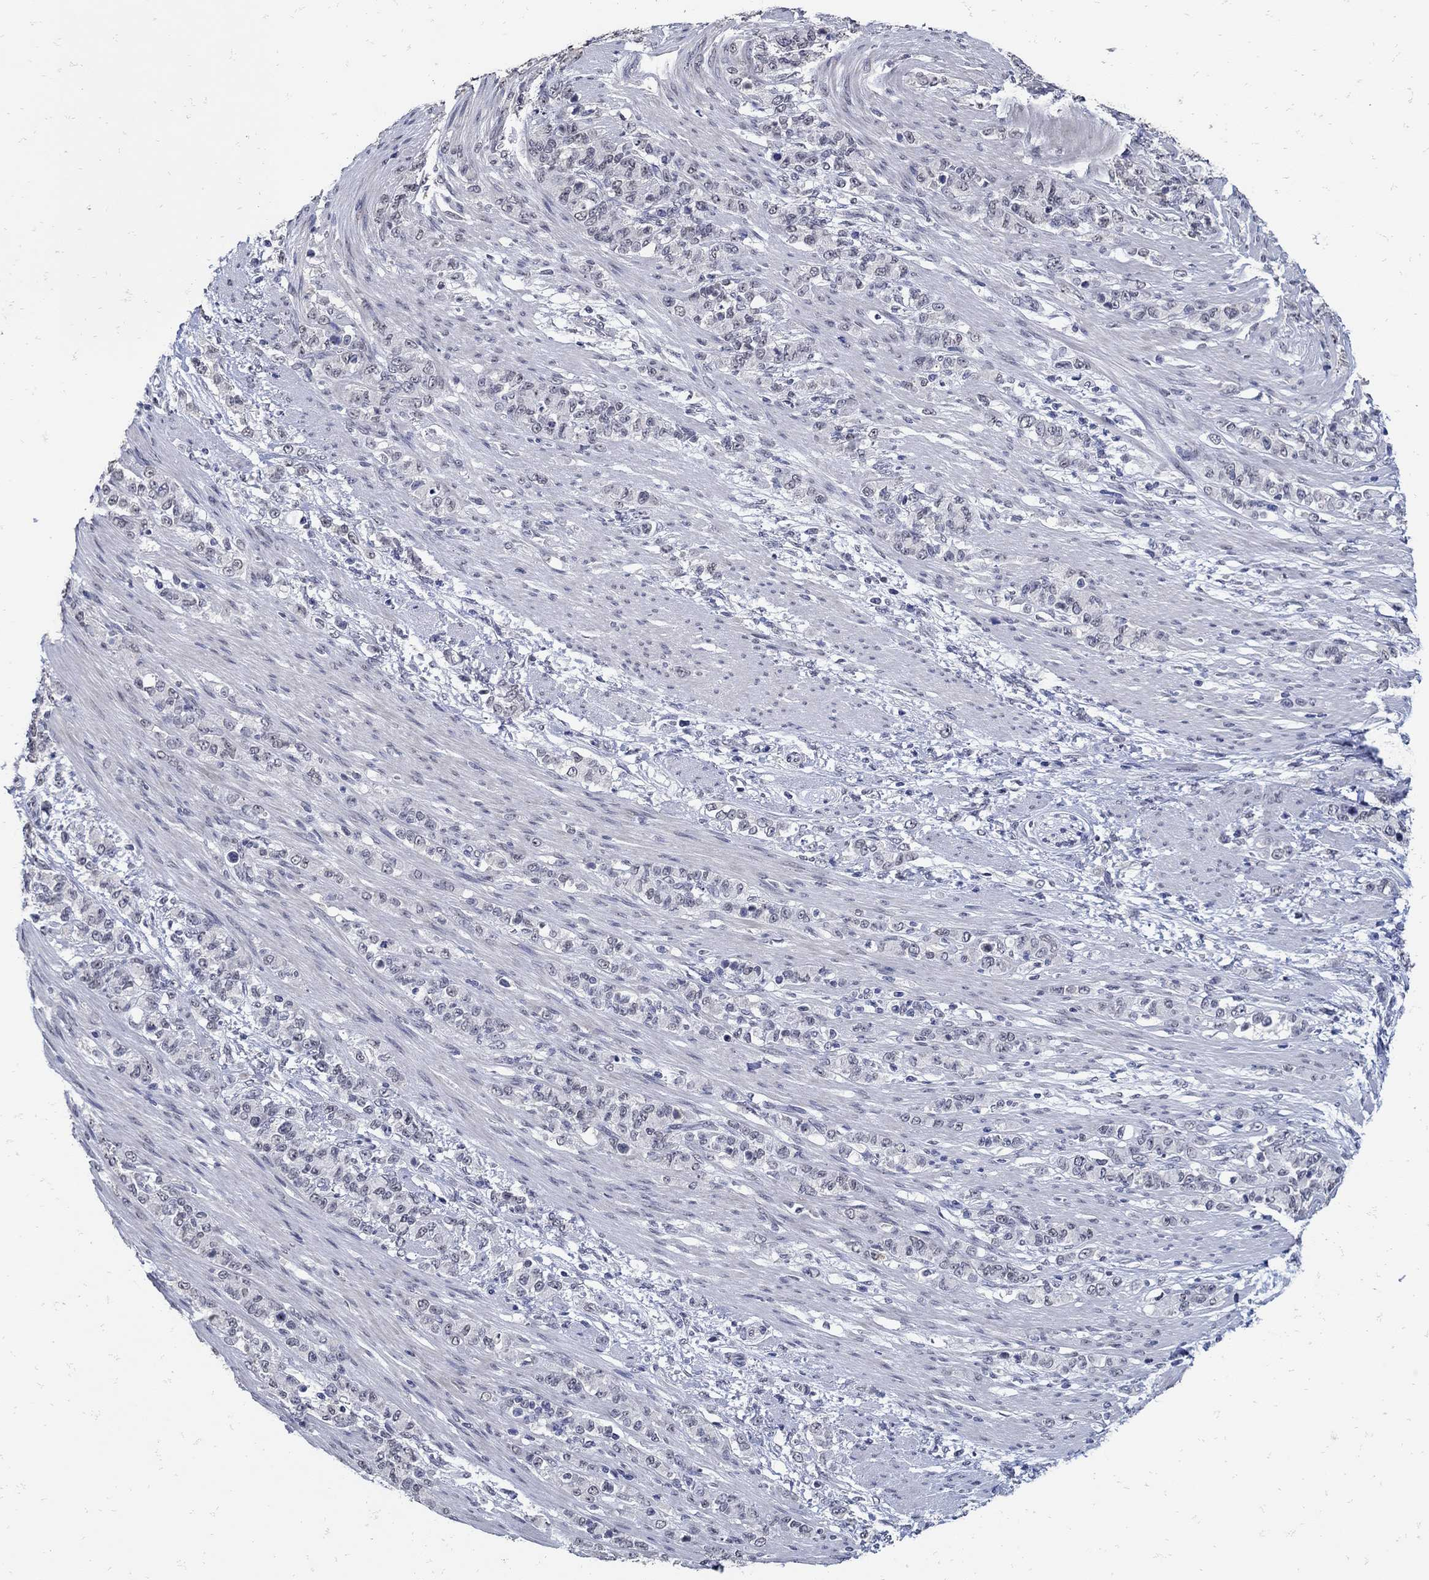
{"staining": {"intensity": "negative", "quantity": "none", "location": "none"}, "tissue": "stomach cancer", "cell_type": "Tumor cells", "image_type": "cancer", "snomed": [{"axis": "morphology", "description": "Normal tissue, NOS"}, {"axis": "morphology", "description": "Adenocarcinoma, NOS"}, {"axis": "topography", "description": "Stomach"}], "caption": "High power microscopy photomicrograph of an immunohistochemistry (IHC) image of stomach cancer (adenocarcinoma), revealing no significant staining in tumor cells. The staining was performed using DAB to visualize the protein expression in brown, while the nuclei were stained in blue with hematoxylin (Magnification: 20x).", "gene": "KCNN3", "patient": {"sex": "female", "age": 79}}